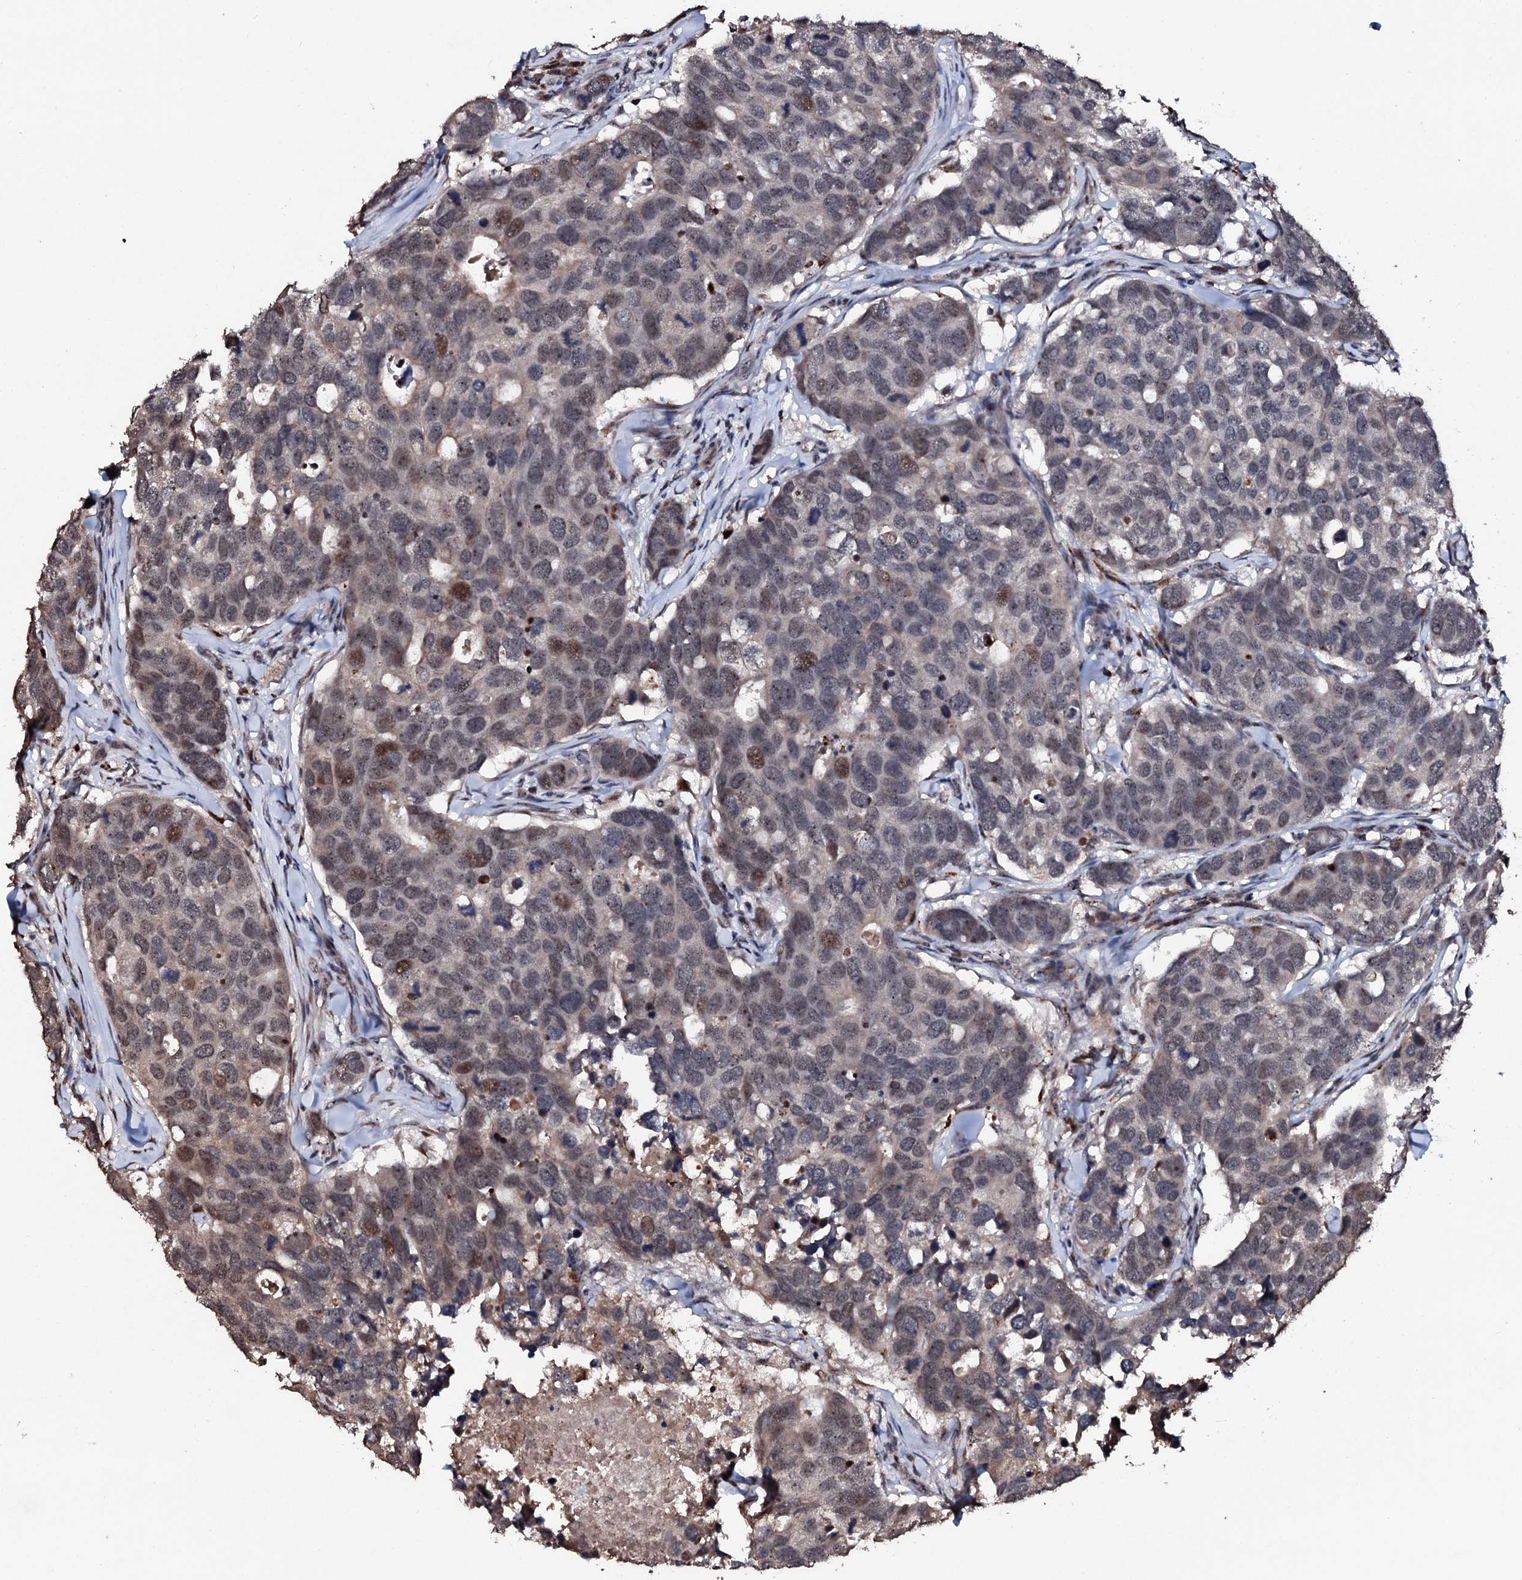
{"staining": {"intensity": "moderate", "quantity": "25%-75%", "location": "nuclear"}, "tissue": "breast cancer", "cell_type": "Tumor cells", "image_type": "cancer", "snomed": [{"axis": "morphology", "description": "Duct carcinoma"}, {"axis": "topography", "description": "Breast"}], "caption": "Immunohistochemistry (IHC) of breast invasive ductal carcinoma demonstrates medium levels of moderate nuclear staining in approximately 25%-75% of tumor cells. Nuclei are stained in blue.", "gene": "SUPT7L", "patient": {"sex": "female", "age": 83}}